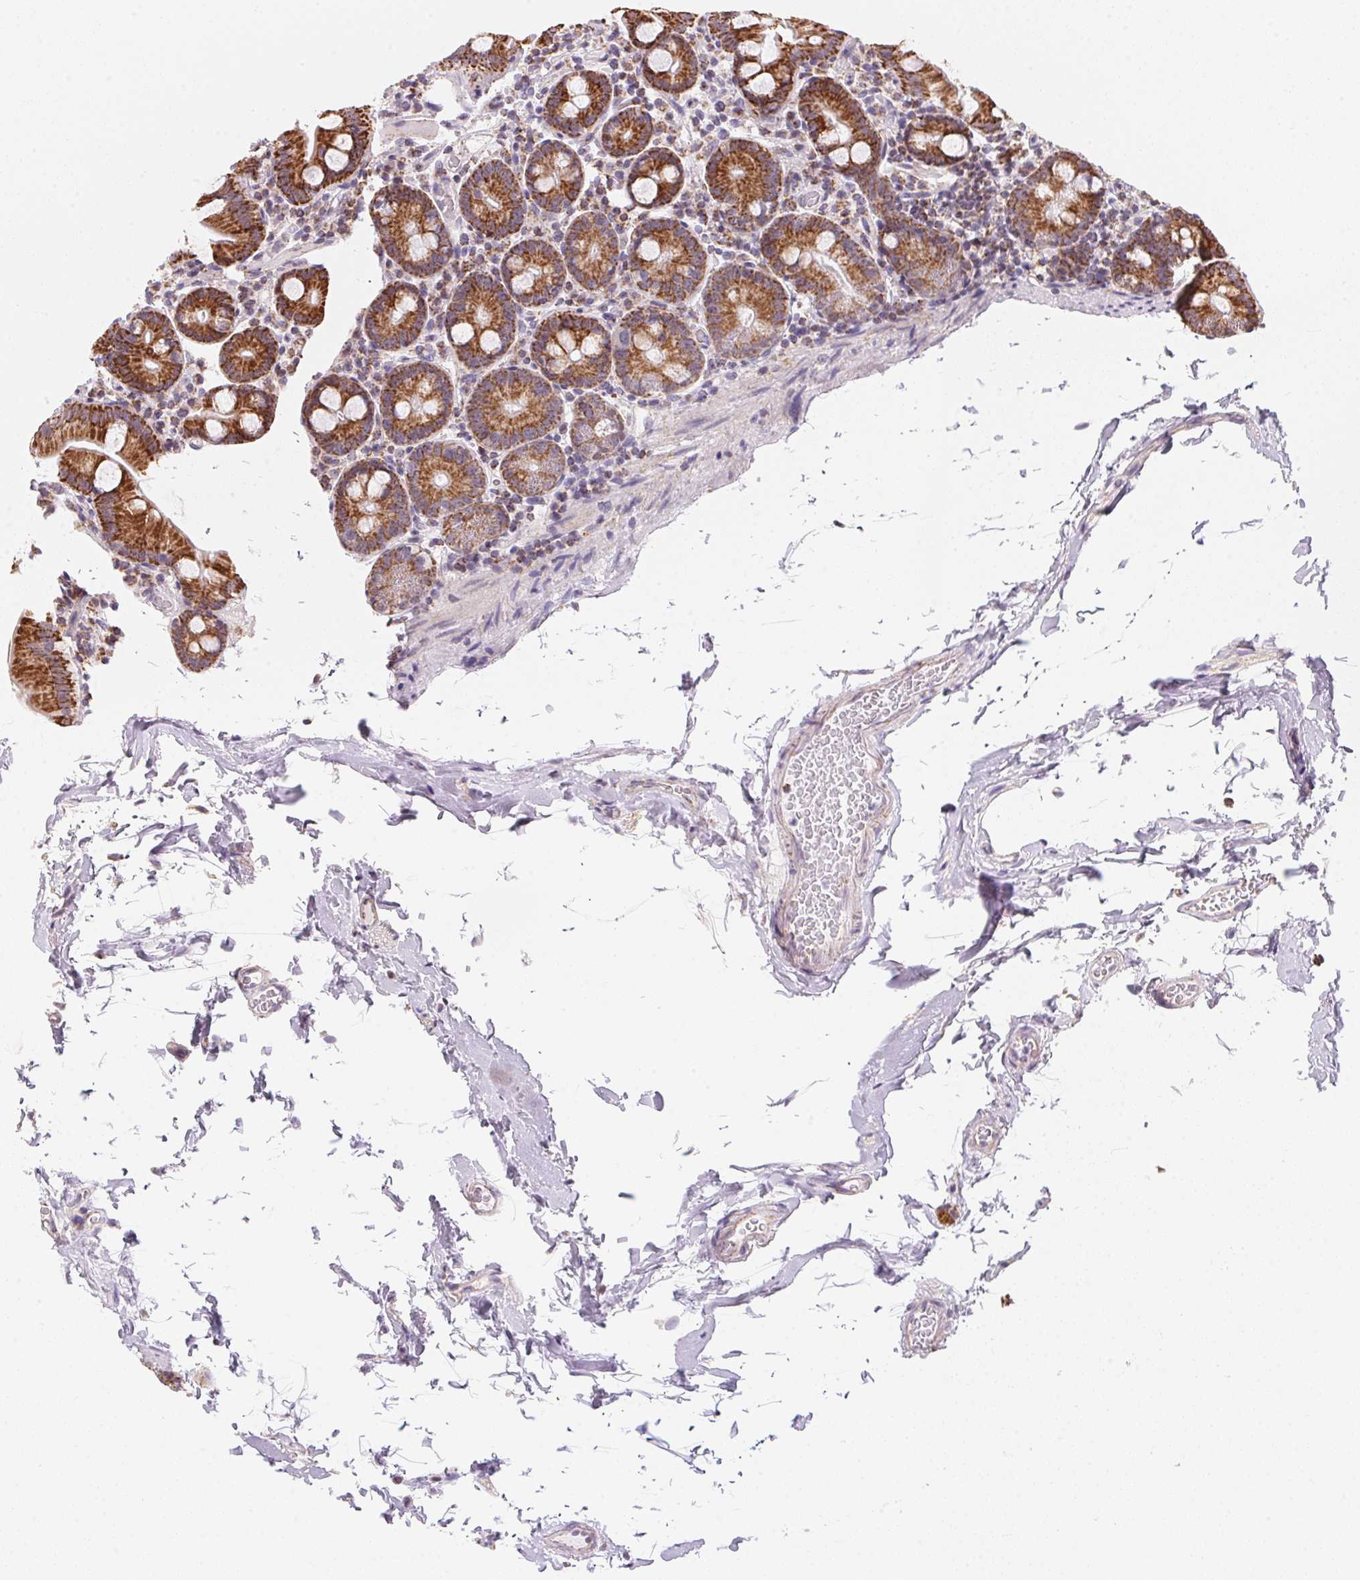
{"staining": {"intensity": "strong", "quantity": ">75%", "location": "cytoplasmic/membranous"}, "tissue": "small intestine", "cell_type": "Glandular cells", "image_type": "normal", "snomed": [{"axis": "morphology", "description": "Normal tissue, NOS"}, {"axis": "topography", "description": "Small intestine"}], "caption": "Approximately >75% of glandular cells in benign human small intestine demonstrate strong cytoplasmic/membranous protein staining as visualized by brown immunohistochemical staining.", "gene": "GIPC2", "patient": {"sex": "female", "age": 68}}